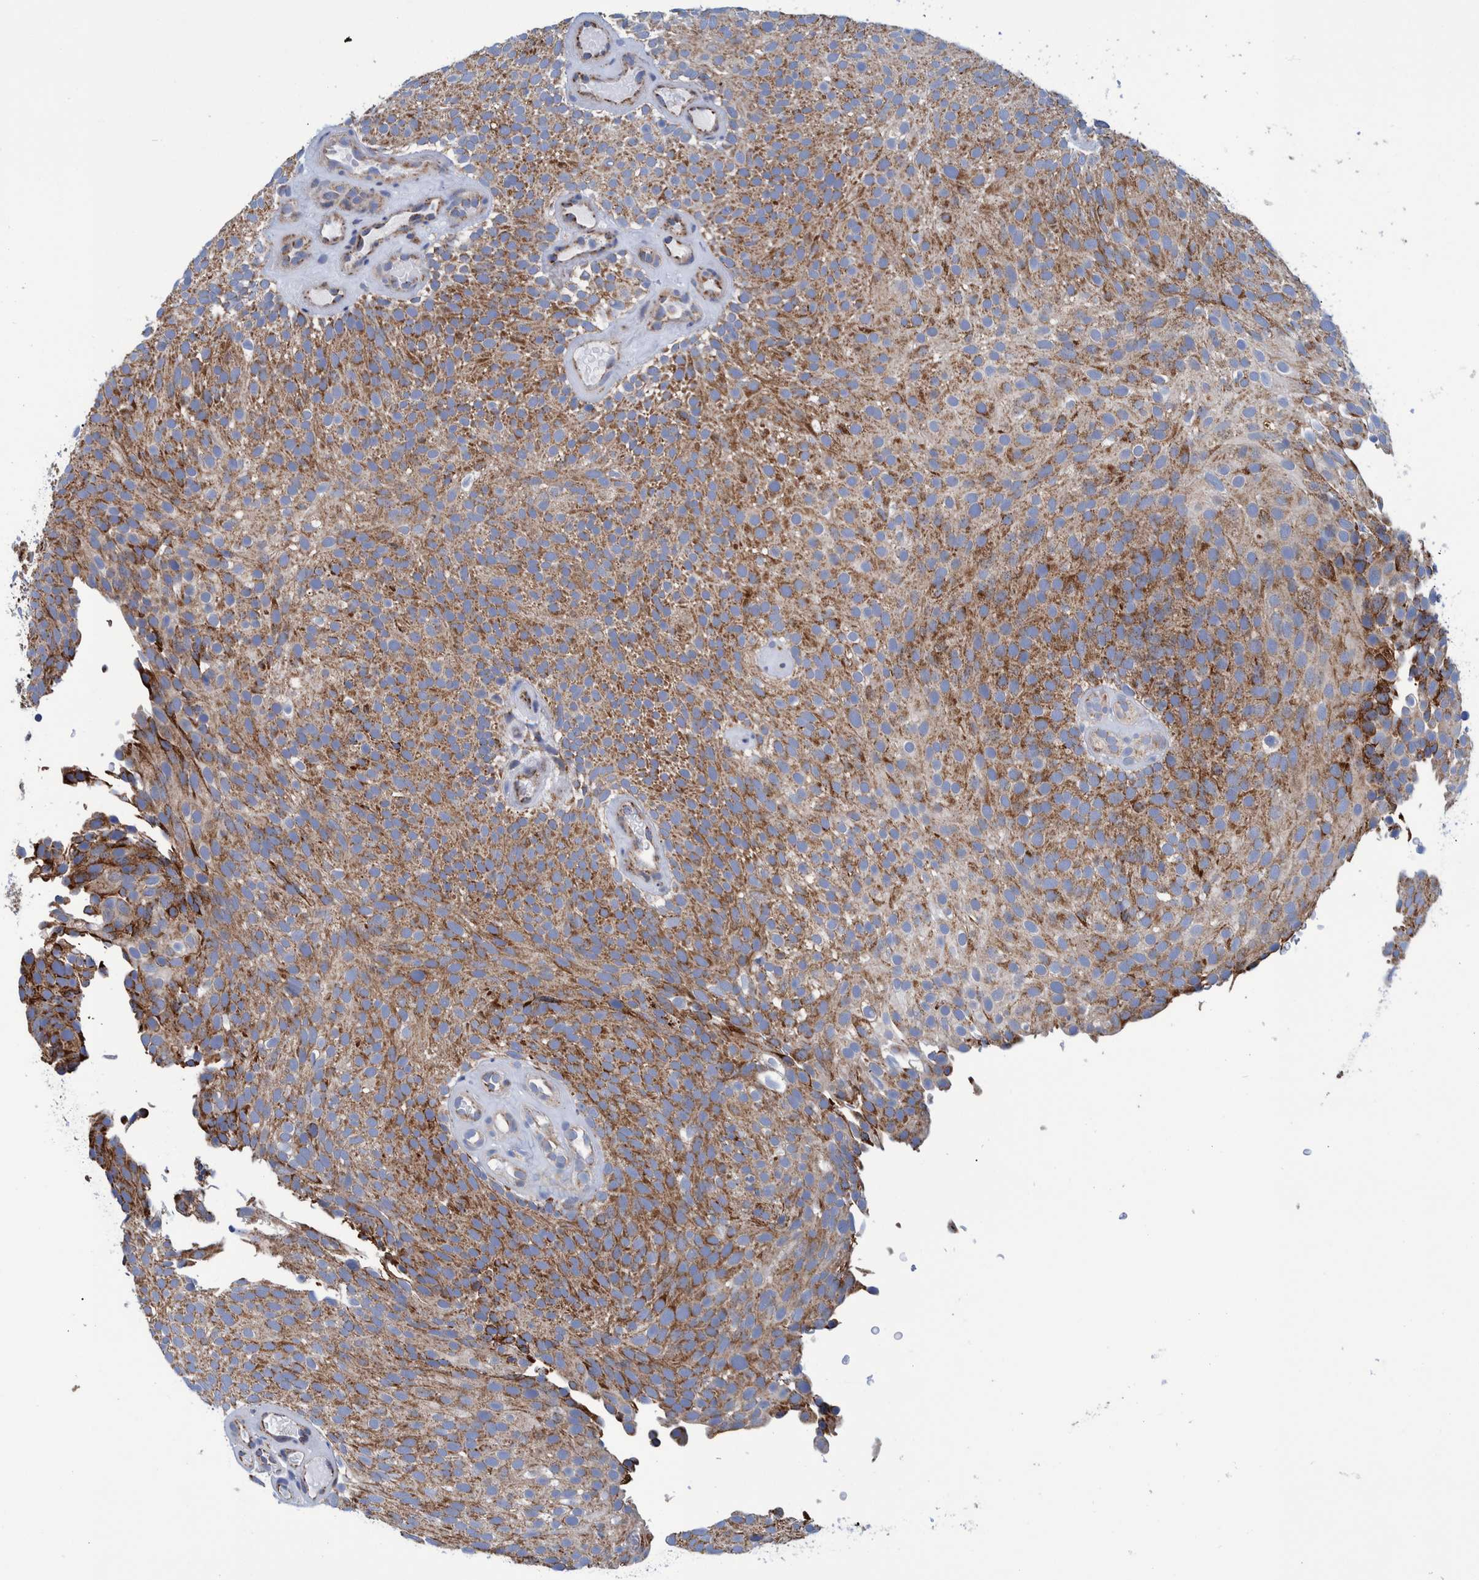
{"staining": {"intensity": "strong", "quantity": "25%-75%", "location": "cytoplasmic/membranous"}, "tissue": "urothelial cancer", "cell_type": "Tumor cells", "image_type": "cancer", "snomed": [{"axis": "morphology", "description": "Urothelial carcinoma, Low grade"}, {"axis": "topography", "description": "Urinary bladder"}], "caption": "An image of human low-grade urothelial carcinoma stained for a protein demonstrates strong cytoplasmic/membranous brown staining in tumor cells.", "gene": "BZW2", "patient": {"sex": "male", "age": 78}}